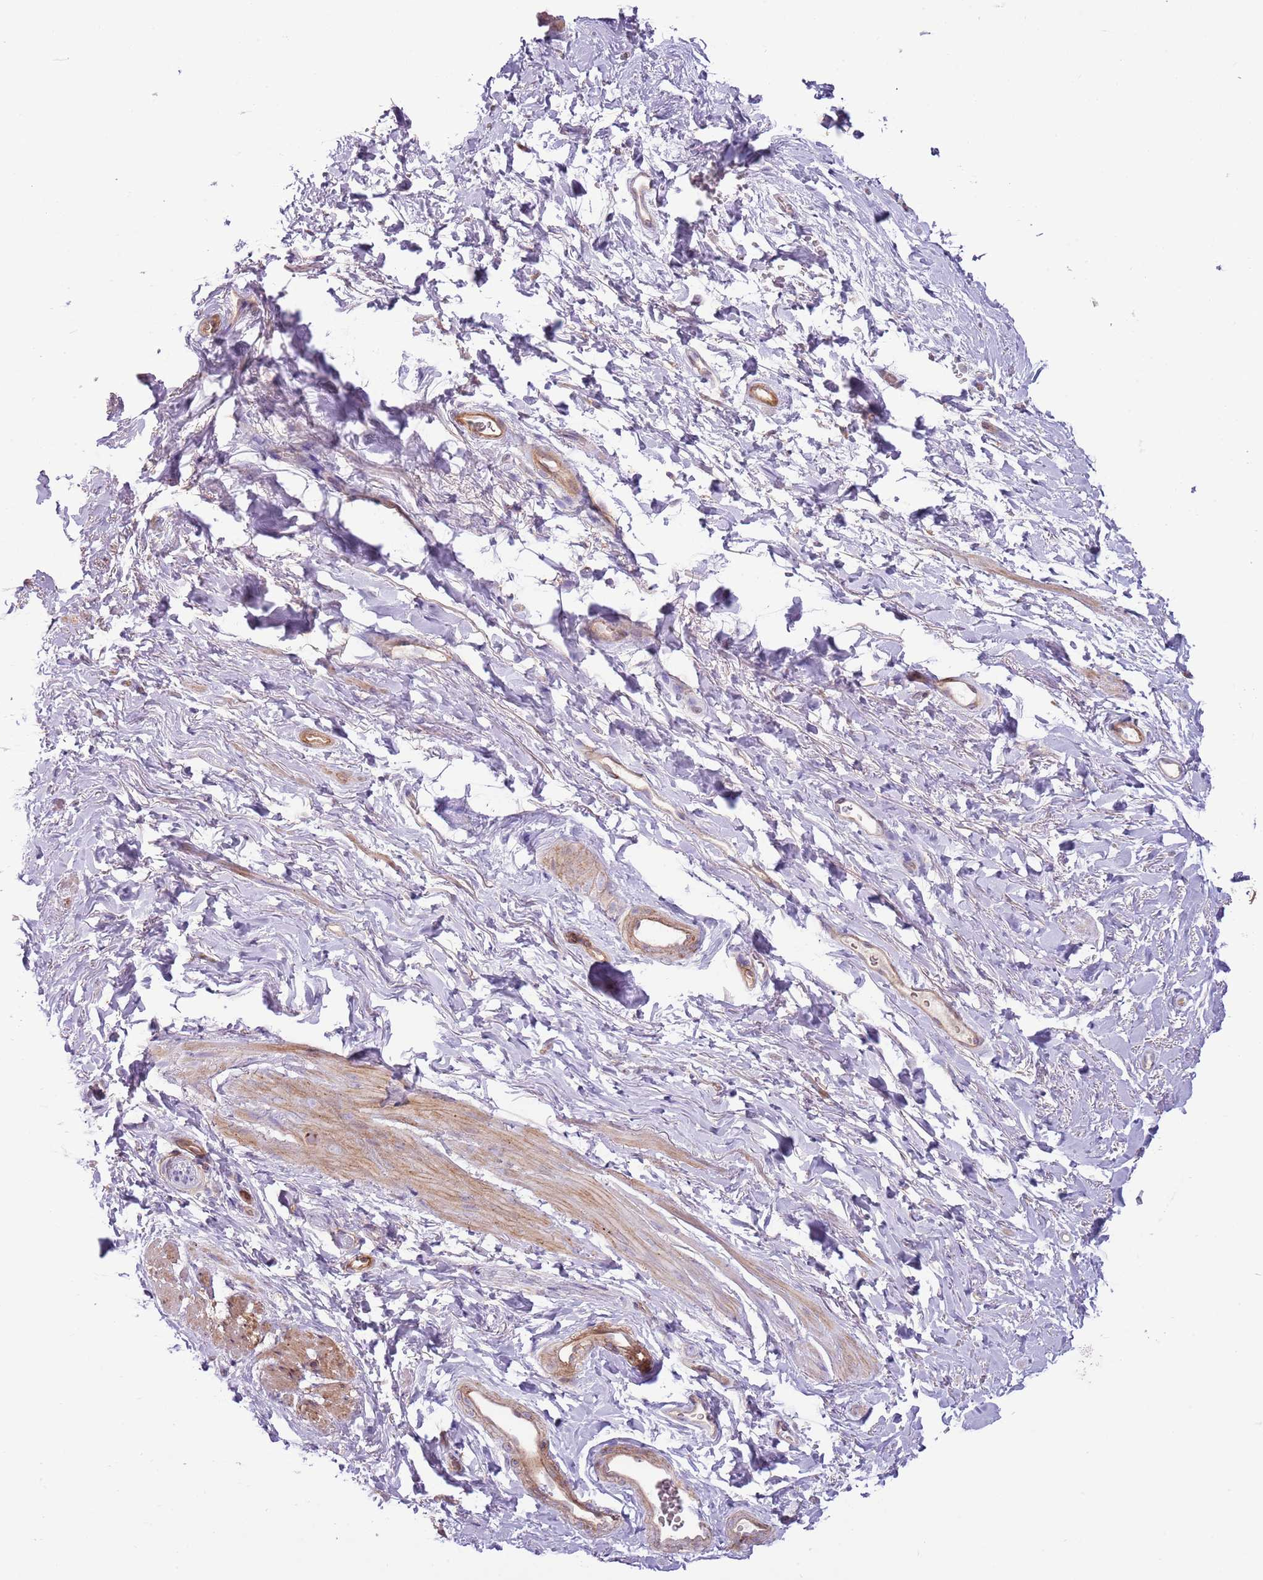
{"staining": {"intensity": "moderate", "quantity": "<25%", "location": "cytoplasmic/membranous"}, "tissue": "smooth muscle", "cell_type": "Smooth muscle cells", "image_type": "normal", "snomed": [{"axis": "morphology", "description": "Normal tissue, NOS"}, {"axis": "topography", "description": "Smooth muscle"}, {"axis": "topography", "description": "Peripheral nerve tissue"}], "caption": "Brown immunohistochemical staining in unremarkable human smooth muscle demonstrates moderate cytoplasmic/membranous staining in approximately <25% of smooth muscle cells.", "gene": "MRO", "patient": {"sex": "male", "age": 69}}